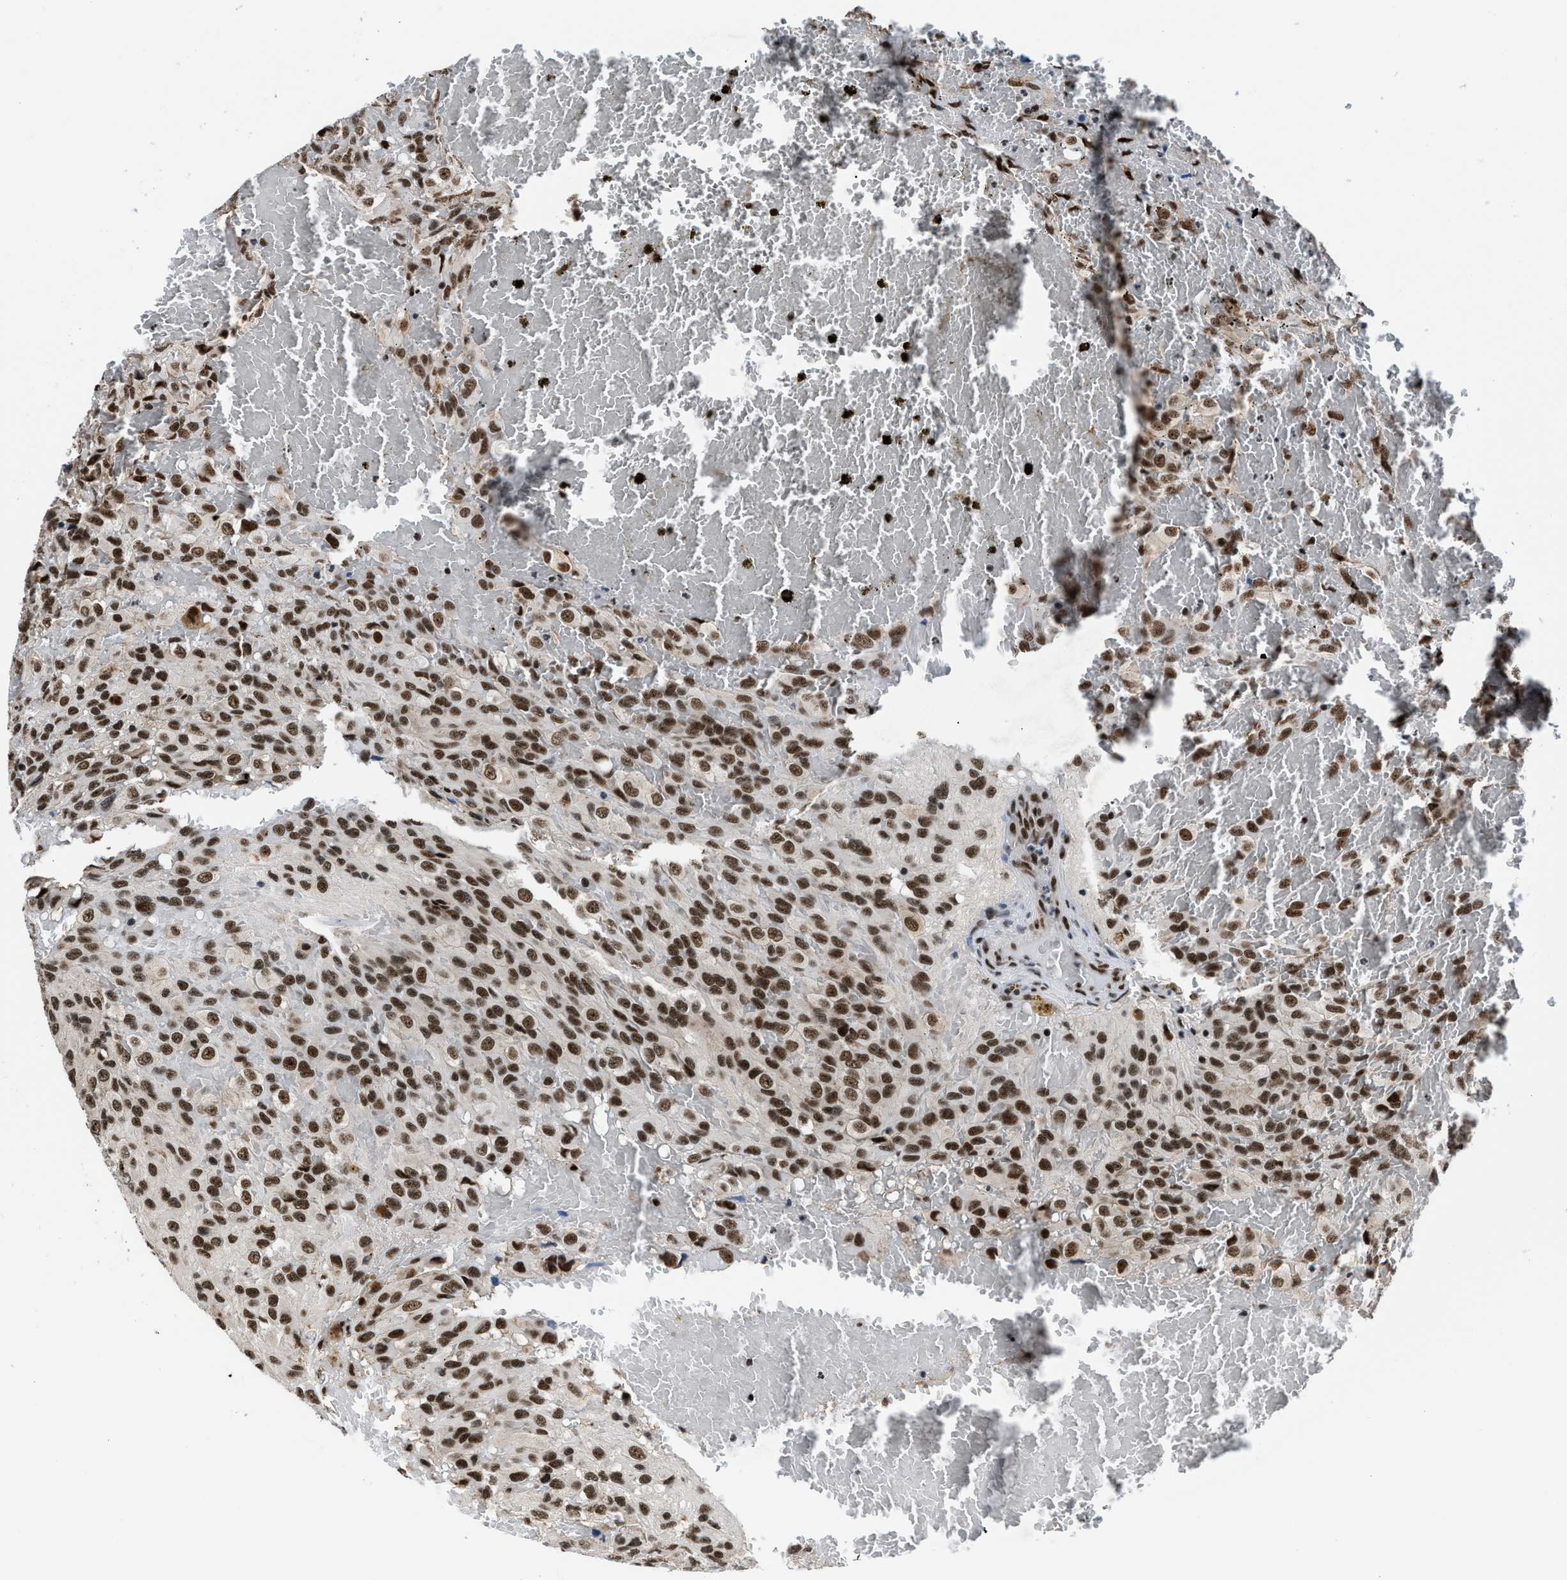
{"staining": {"intensity": "strong", "quantity": ">75%", "location": "nuclear"}, "tissue": "glioma", "cell_type": "Tumor cells", "image_type": "cancer", "snomed": [{"axis": "morphology", "description": "Glioma, malignant, High grade"}, {"axis": "topography", "description": "Brain"}], "caption": "DAB immunohistochemical staining of glioma displays strong nuclear protein positivity in approximately >75% of tumor cells.", "gene": "HNRNPH2", "patient": {"sex": "male", "age": 32}}